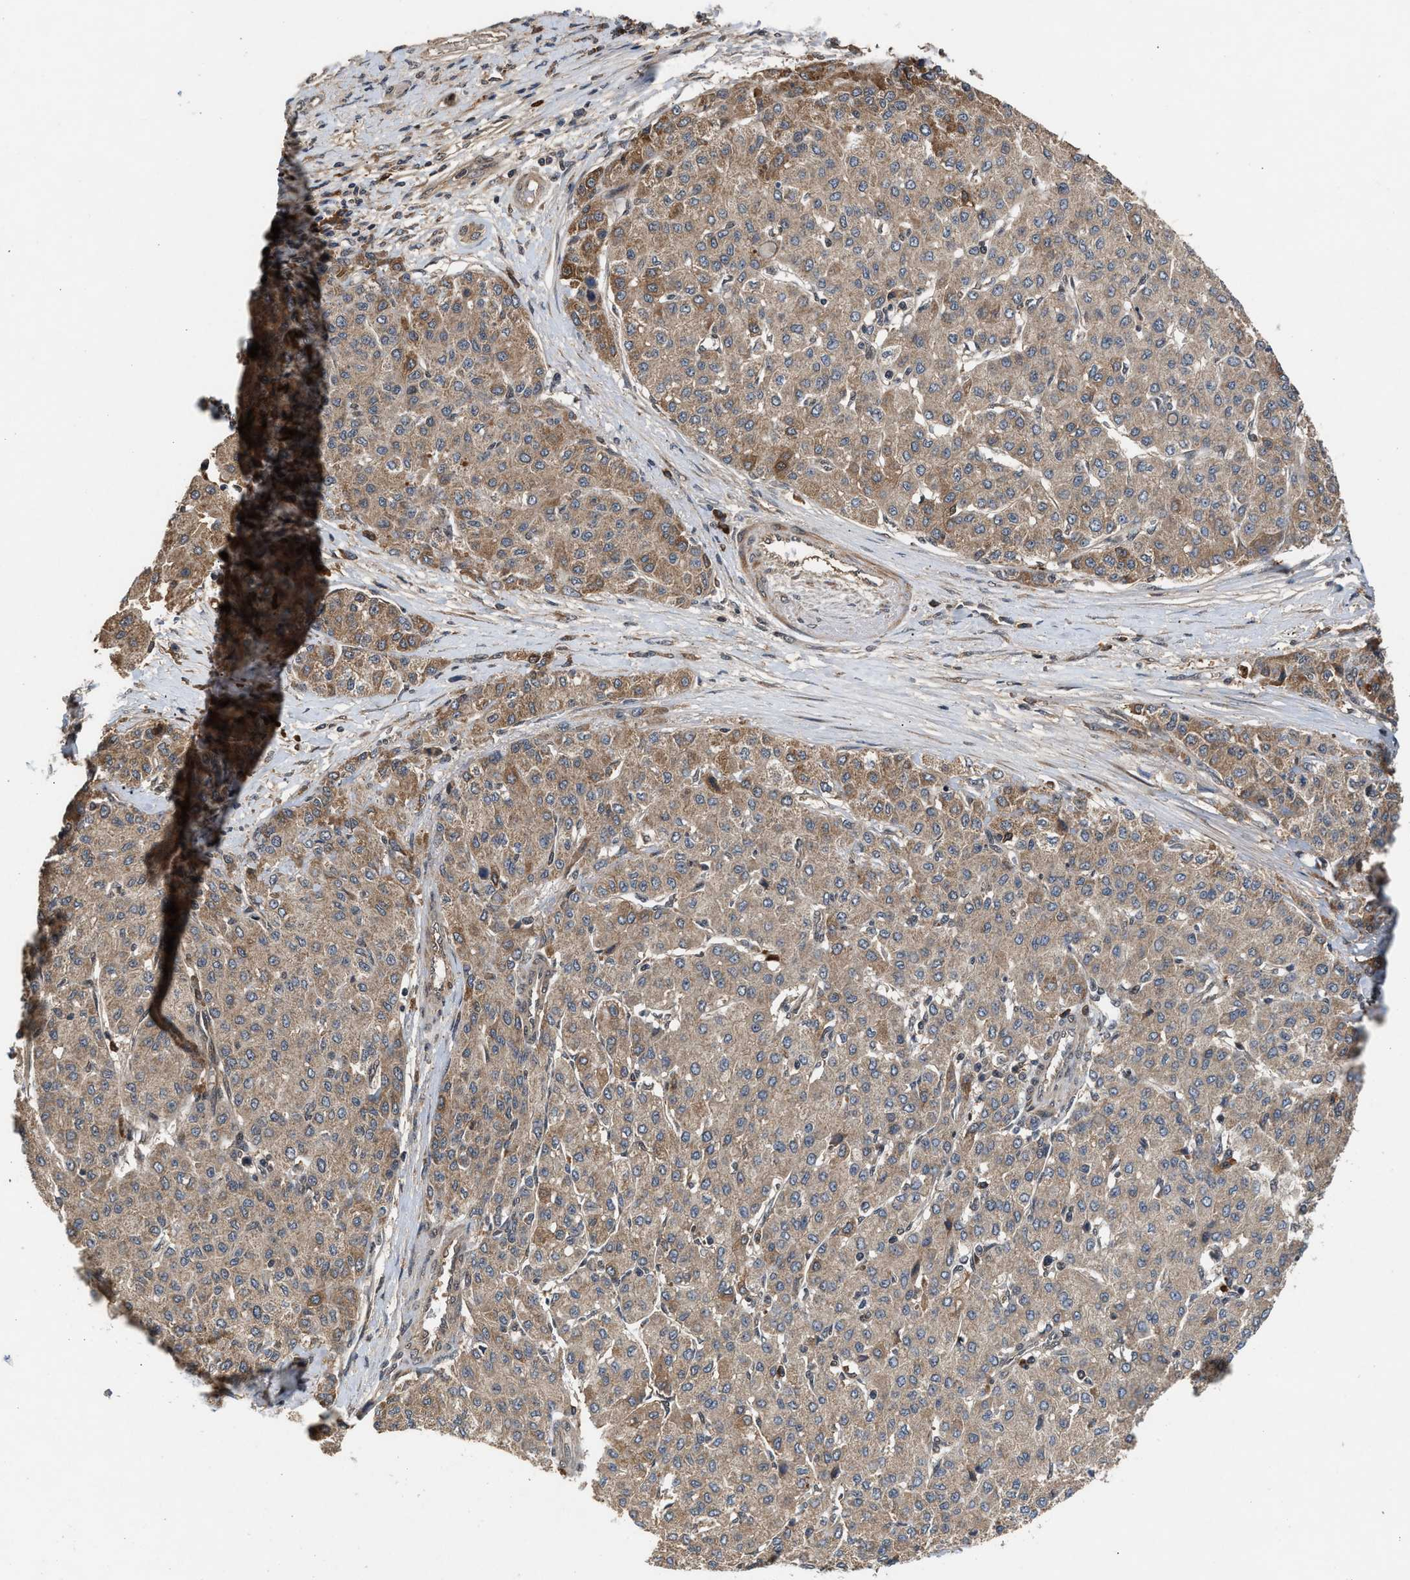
{"staining": {"intensity": "moderate", "quantity": ">75%", "location": "cytoplasmic/membranous"}, "tissue": "liver cancer", "cell_type": "Tumor cells", "image_type": "cancer", "snomed": [{"axis": "morphology", "description": "Carcinoma, Hepatocellular, NOS"}, {"axis": "topography", "description": "Liver"}], "caption": "Moderate cytoplasmic/membranous expression for a protein is present in about >75% of tumor cells of hepatocellular carcinoma (liver) using immunohistochemistry.", "gene": "RUSC2", "patient": {"sex": "male", "age": 65}}